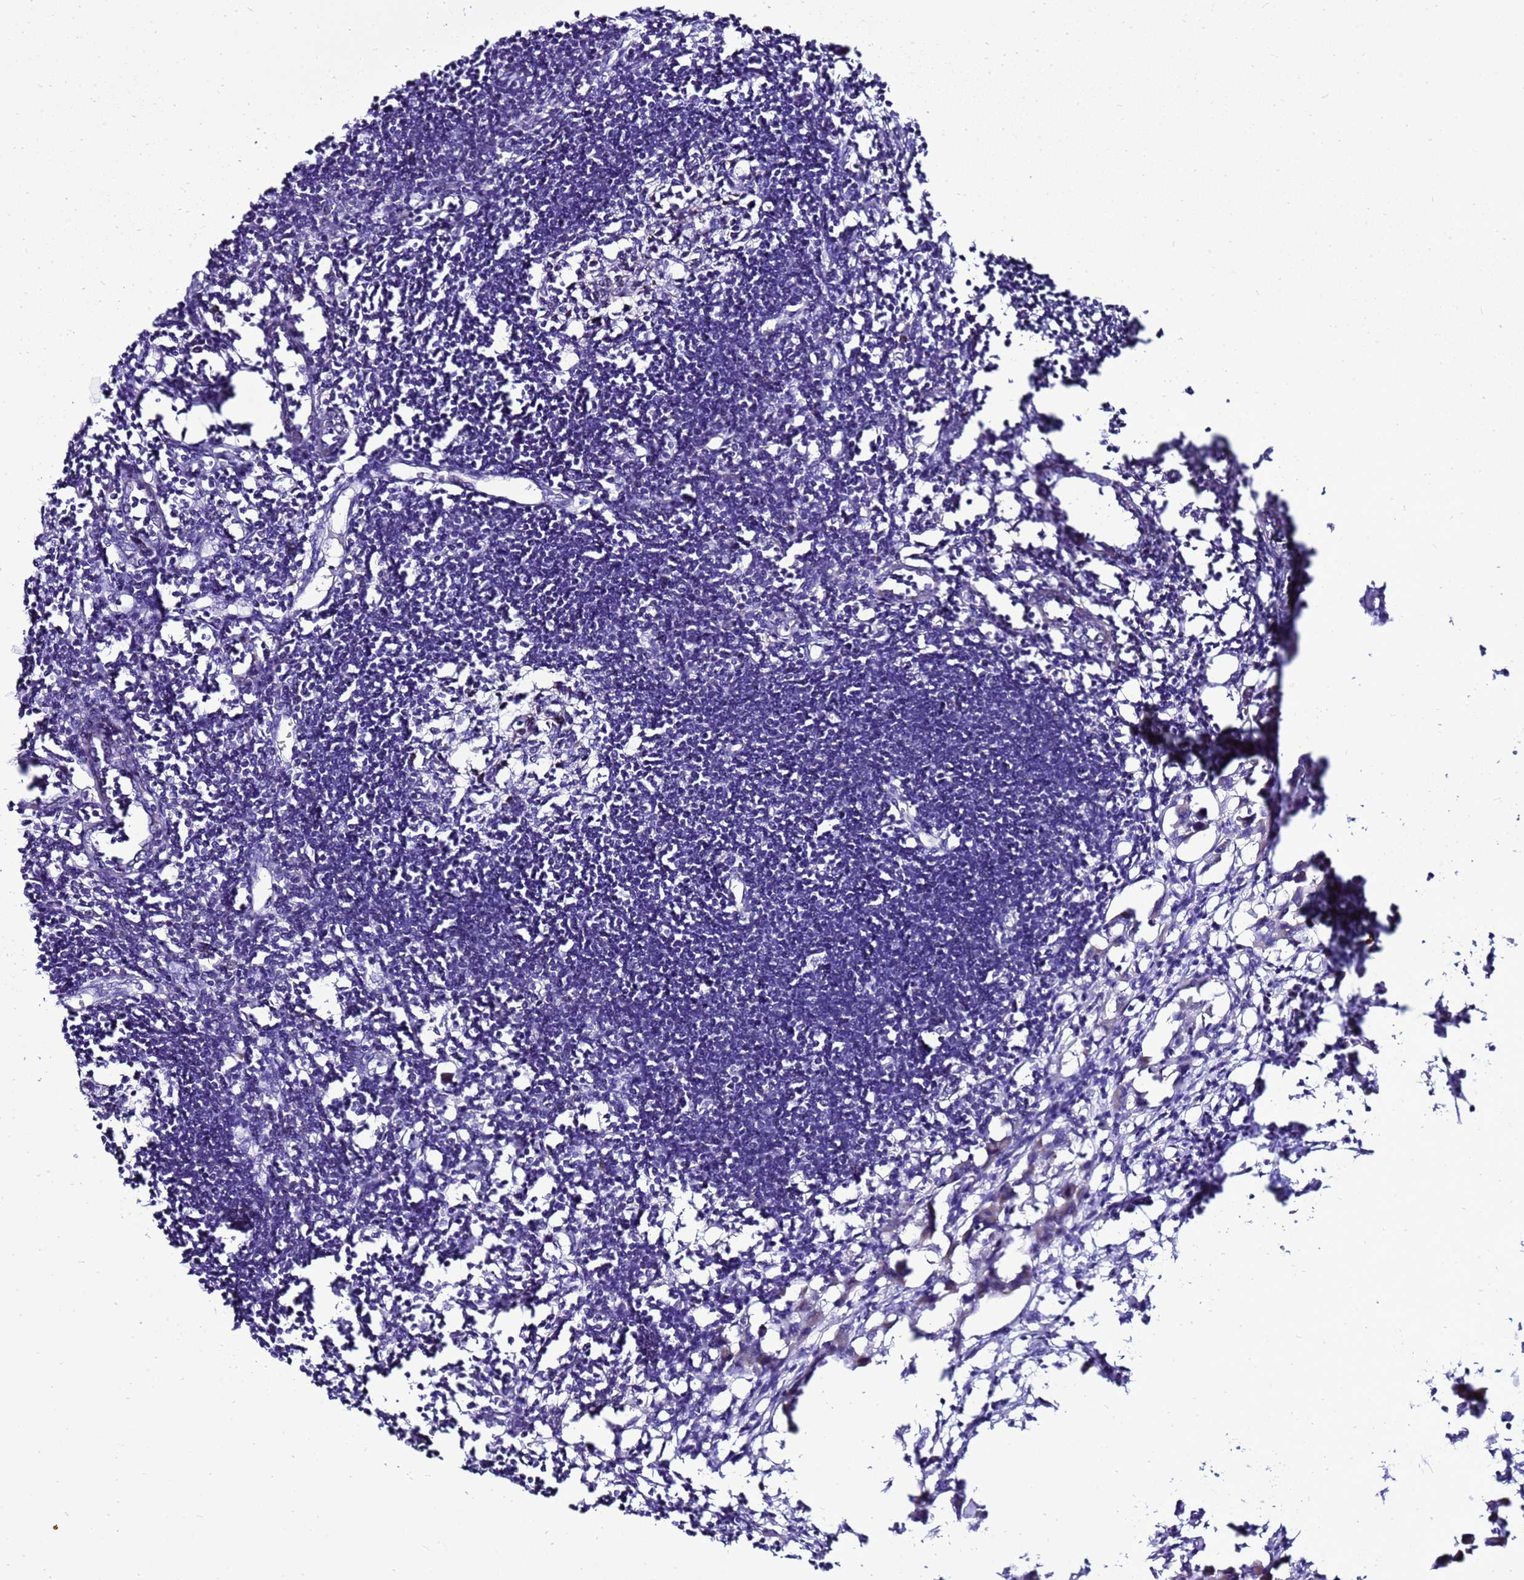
{"staining": {"intensity": "negative", "quantity": "none", "location": "none"}, "tissue": "lymph node", "cell_type": "Germinal center cells", "image_type": "normal", "snomed": [{"axis": "morphology", "description": "Normal tissue, NOS"}, {"axis": "morphology", "description": "Malignant melanoma, Metastatic site"}, {"axis": "topography", "description": "Lymph node"}], "caption": "Immunohistochemistry photomicrograph of normal lymph node: human lymph node stained with DAB demonstrates no significant protein expression in germinal center cells.", "gene": "DPH6", "patient": {"sex": "male", "age": 41}}